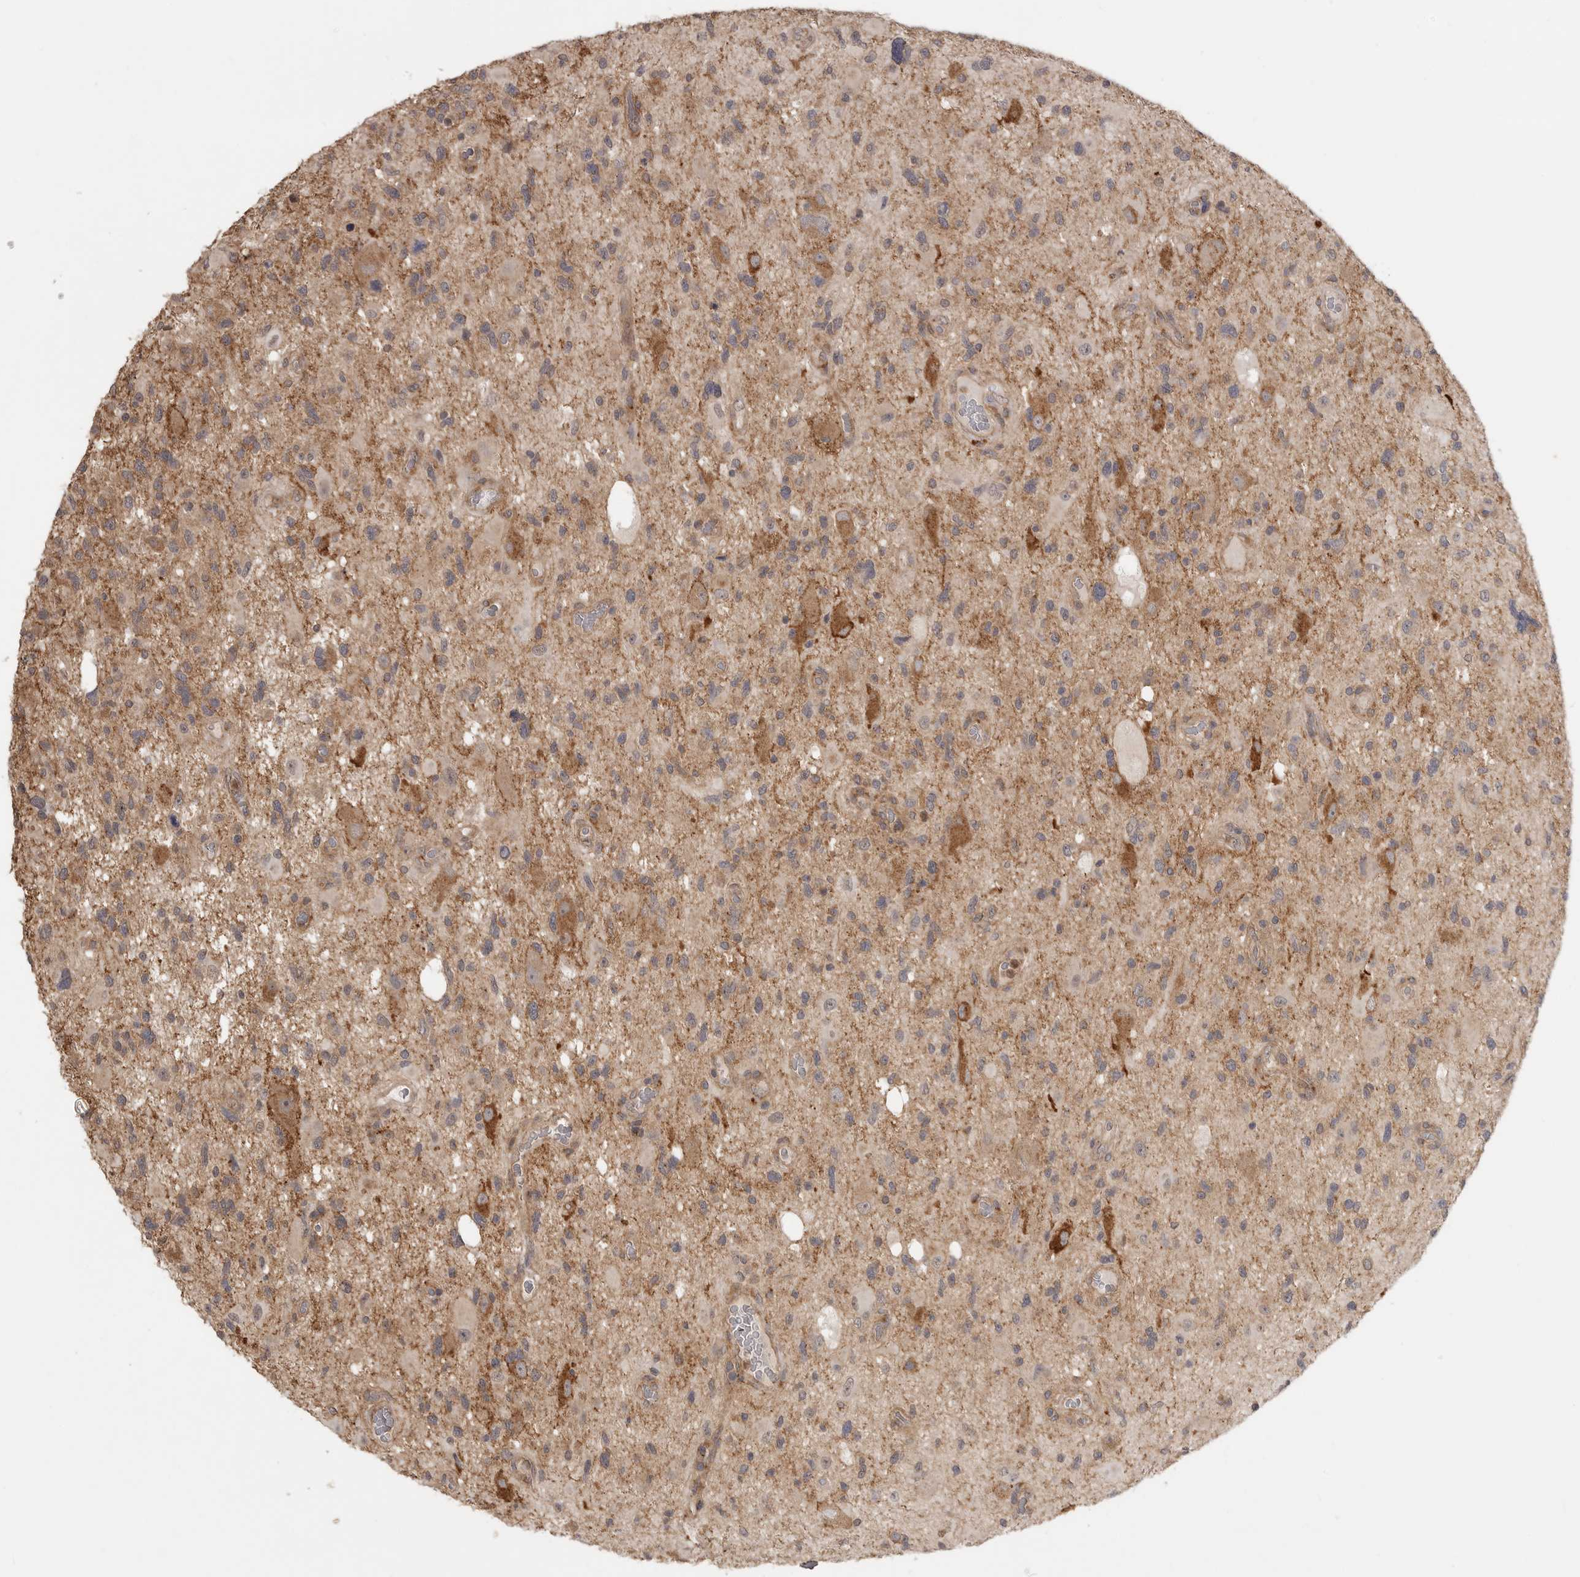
{"staining": {"intensity": "weak", "quantity": "25%-75%", "location": "cytoplasmic/membranous"}, "tissue": "glioma", "cell_type": "Tumor cells", "image_type": "cancer", "snomed": [{"axis": "morphology", "description": "Glioma, malignant, High grade"}, {"axis": "topography", "description": "Brain"}], "caption": "Weak cytoplasmic/membranous staining is identified in approximately 25%-75% of tumor cells in malignant glioma (high-grade). The staining was performed using DAB, with brown indicating positive protein expression. Nuclei are stained blue with hematoxylin.", "gene": "ZNF232", "patient": {"sex": "male", "age": 33}}